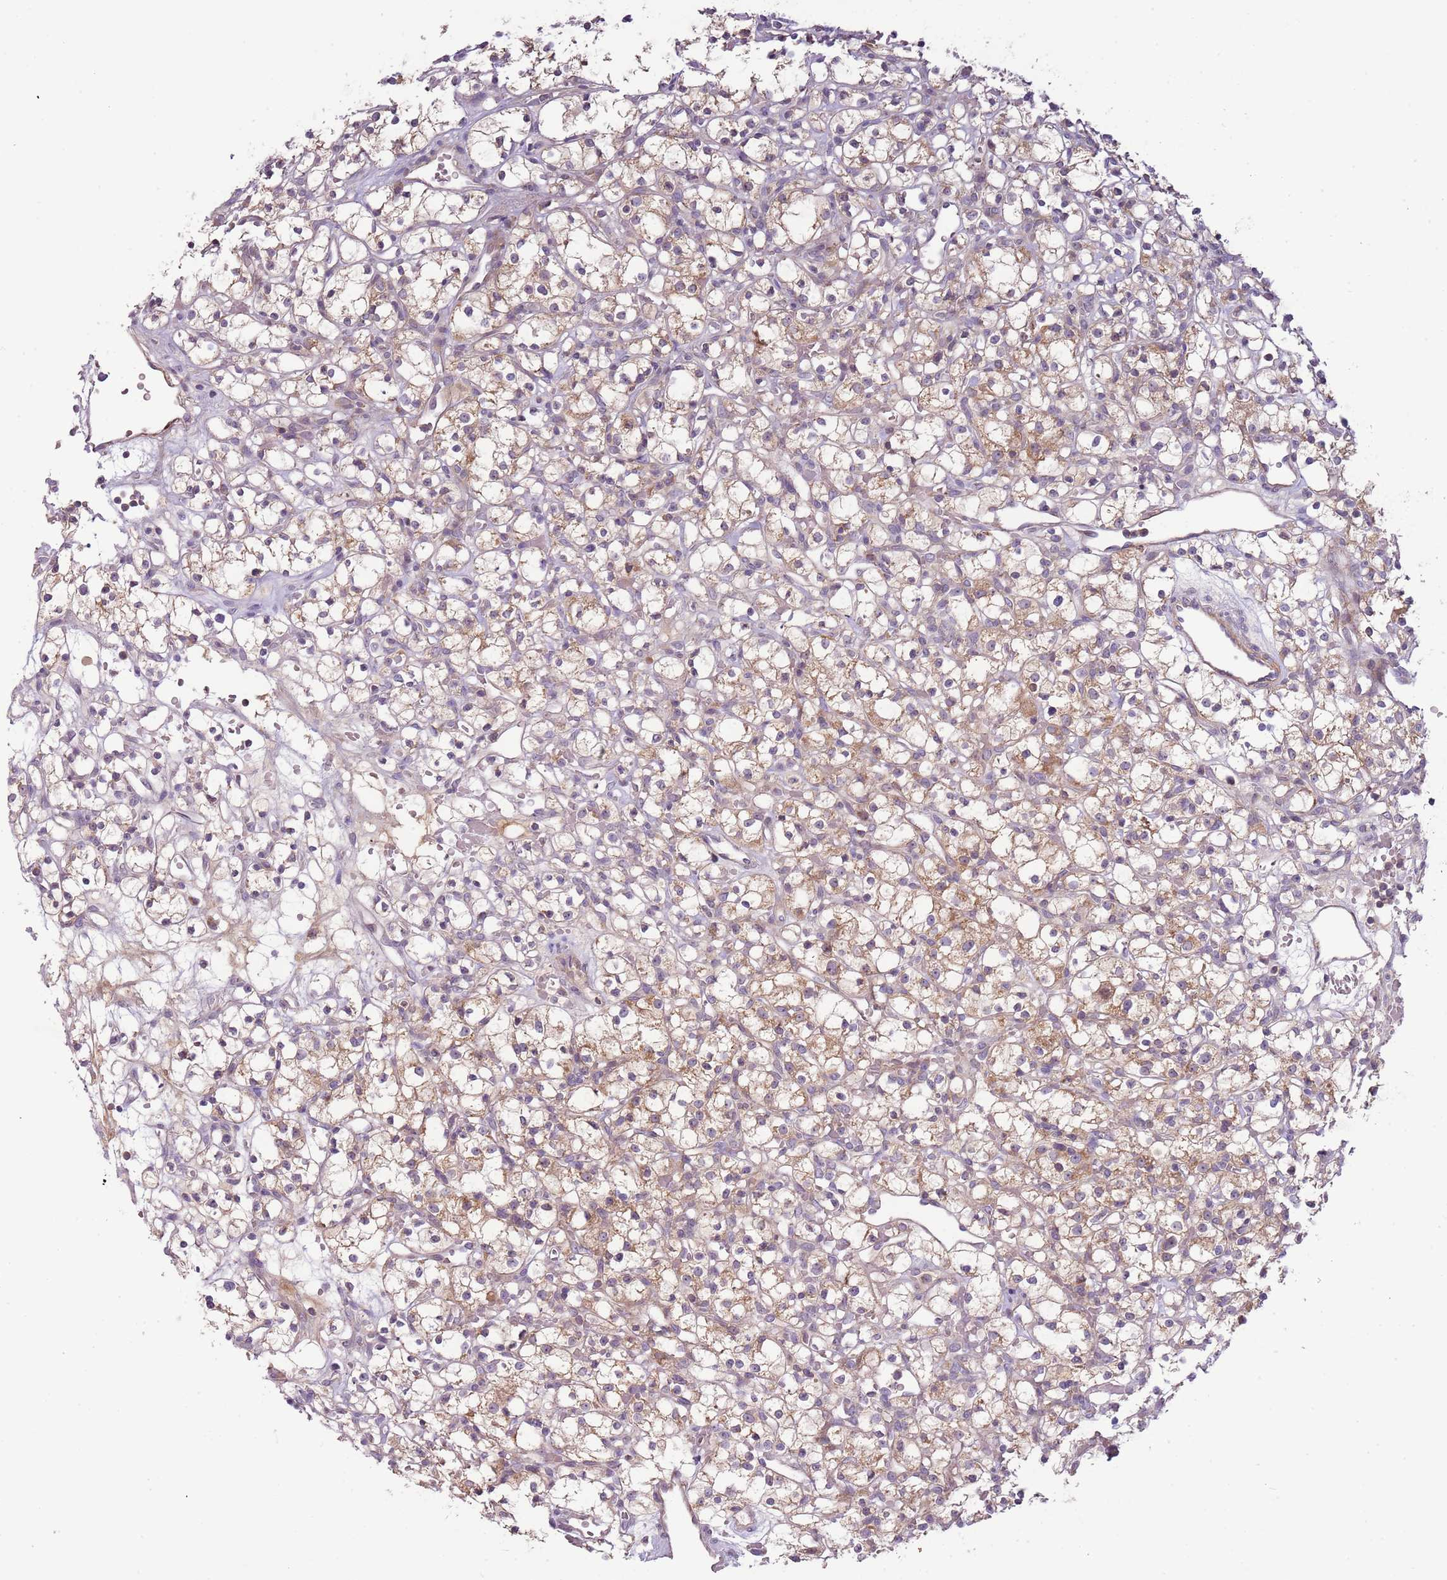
{"staining": {"intensity": "weak", "quantity": "25%-75%", "location": "cytoplasmic/membranous"}, "tissue": "renal cancer", "cell_type": "Tumor cells", "image_type": "cancer", "snomed": [{"axis": "morphology", "description": "Adenocarcinoma, NOS"}, {"axis": "topography", "description": "Kidney"}], "caption": "Renal cancer (adenocarcinoma) stained with a brown dye displays weak cytoplasmic/membranous positive staining in approximately 25%-75% of tumor cells.", "gene": "DTD2", "patient": {"sex": "female", "age": 59}}